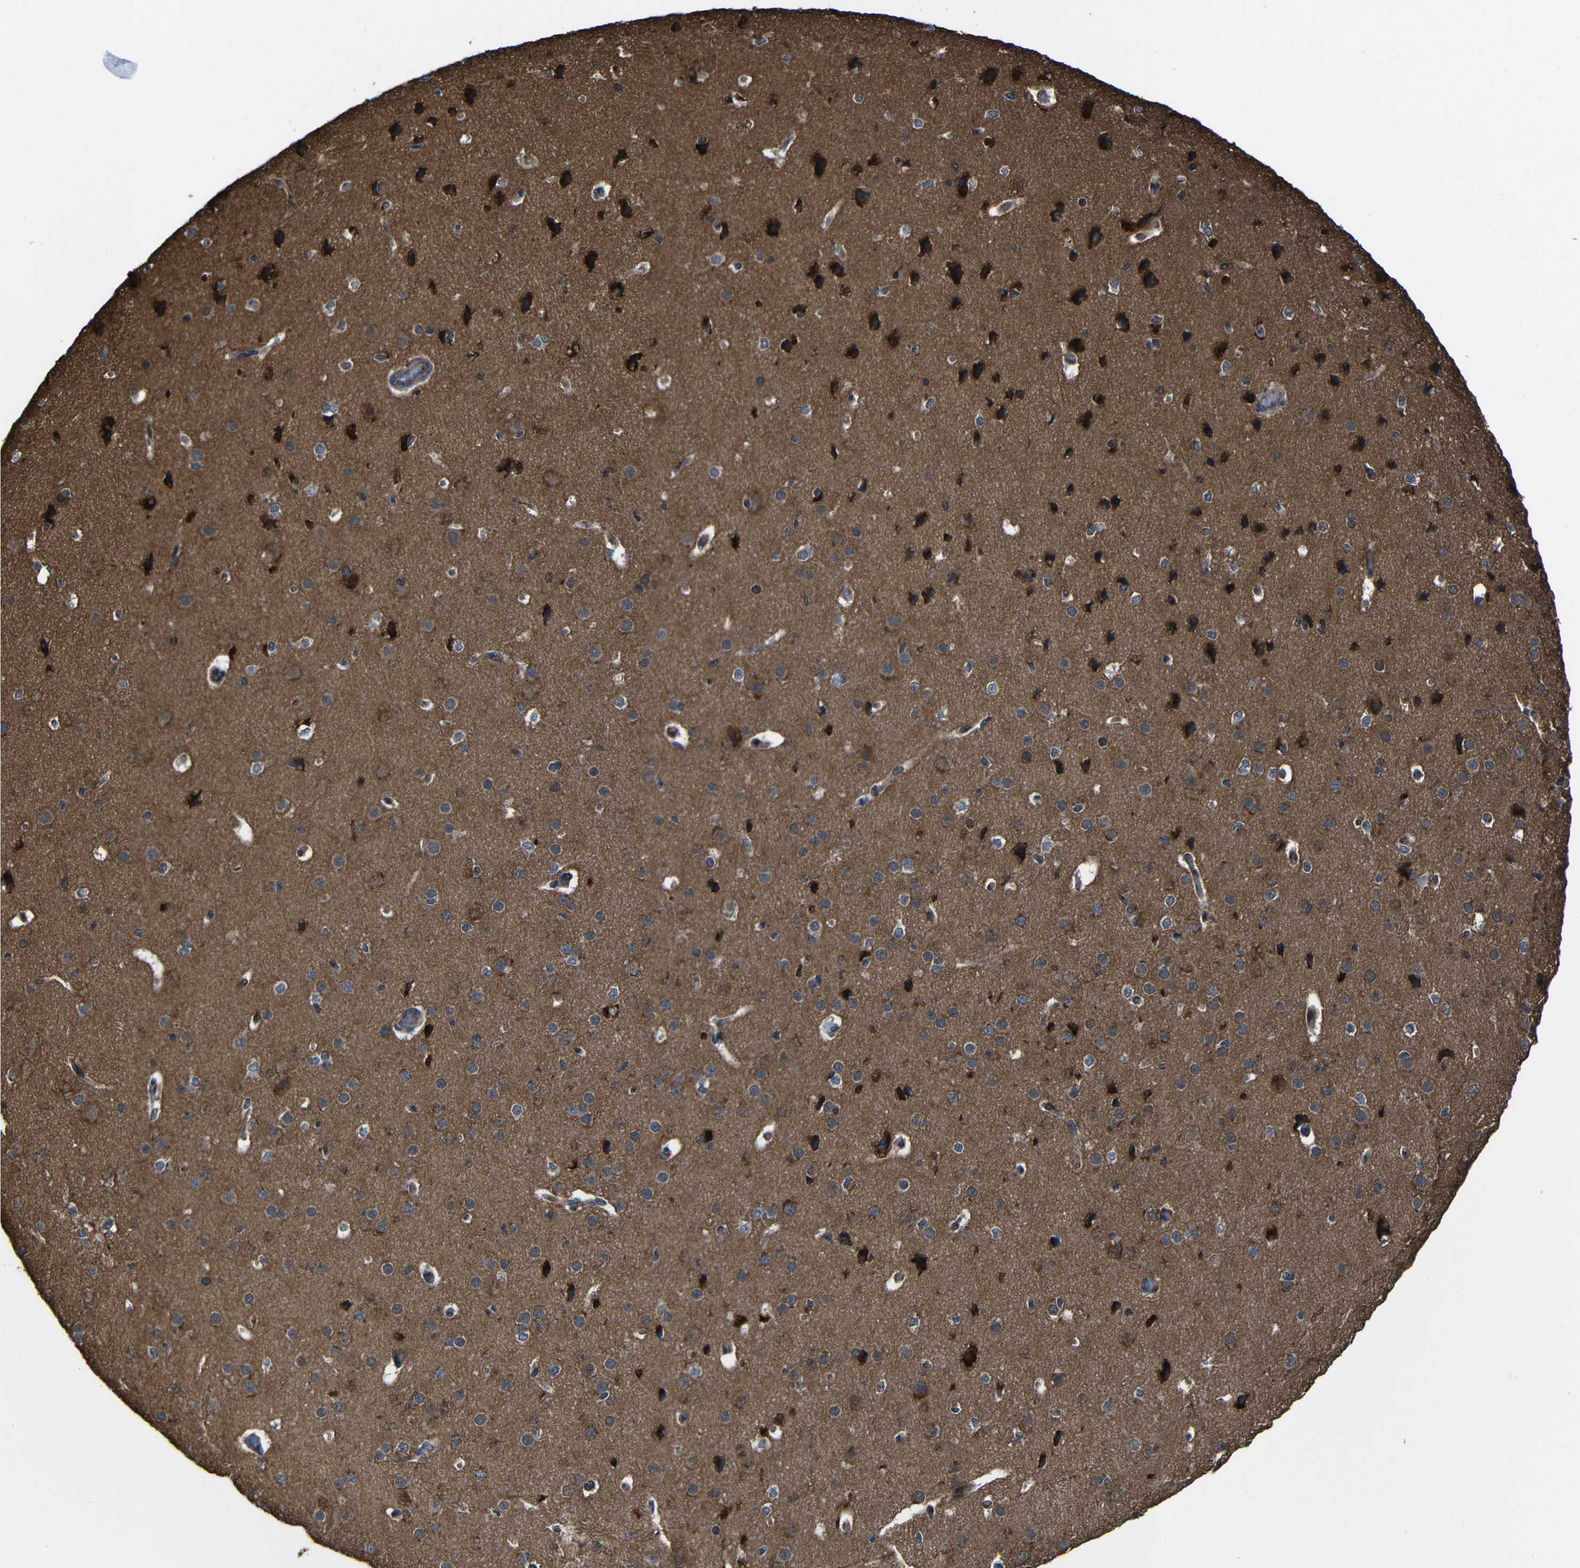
{"staining": {"intensity": "weak", "quantity": ">75%", "location": "cytoplasmic/membranous"}, "tissue": "cerebral cortex", "cell_type": "Endothelial cells", "image_type": "normal", "snomed": [{"axis": "morphology", "description": "Normal tissue, NOS"}, {"axis": "morphology", "description": "Developmental malformation"}, {"axis": "topography", "description": "Cerebral cortex"}], "caption": "This photomicrograph exhibits unremarkable cerebral cortex stained with immunohistochemistry to label a protein in brown. The cytoplasmic/membranous of endothelial cells show weak positivity for the protein. Nuclei are counter-stained blue.", "gene": "KIAA0513", "patient": {"sex": "female", "age": 30}}